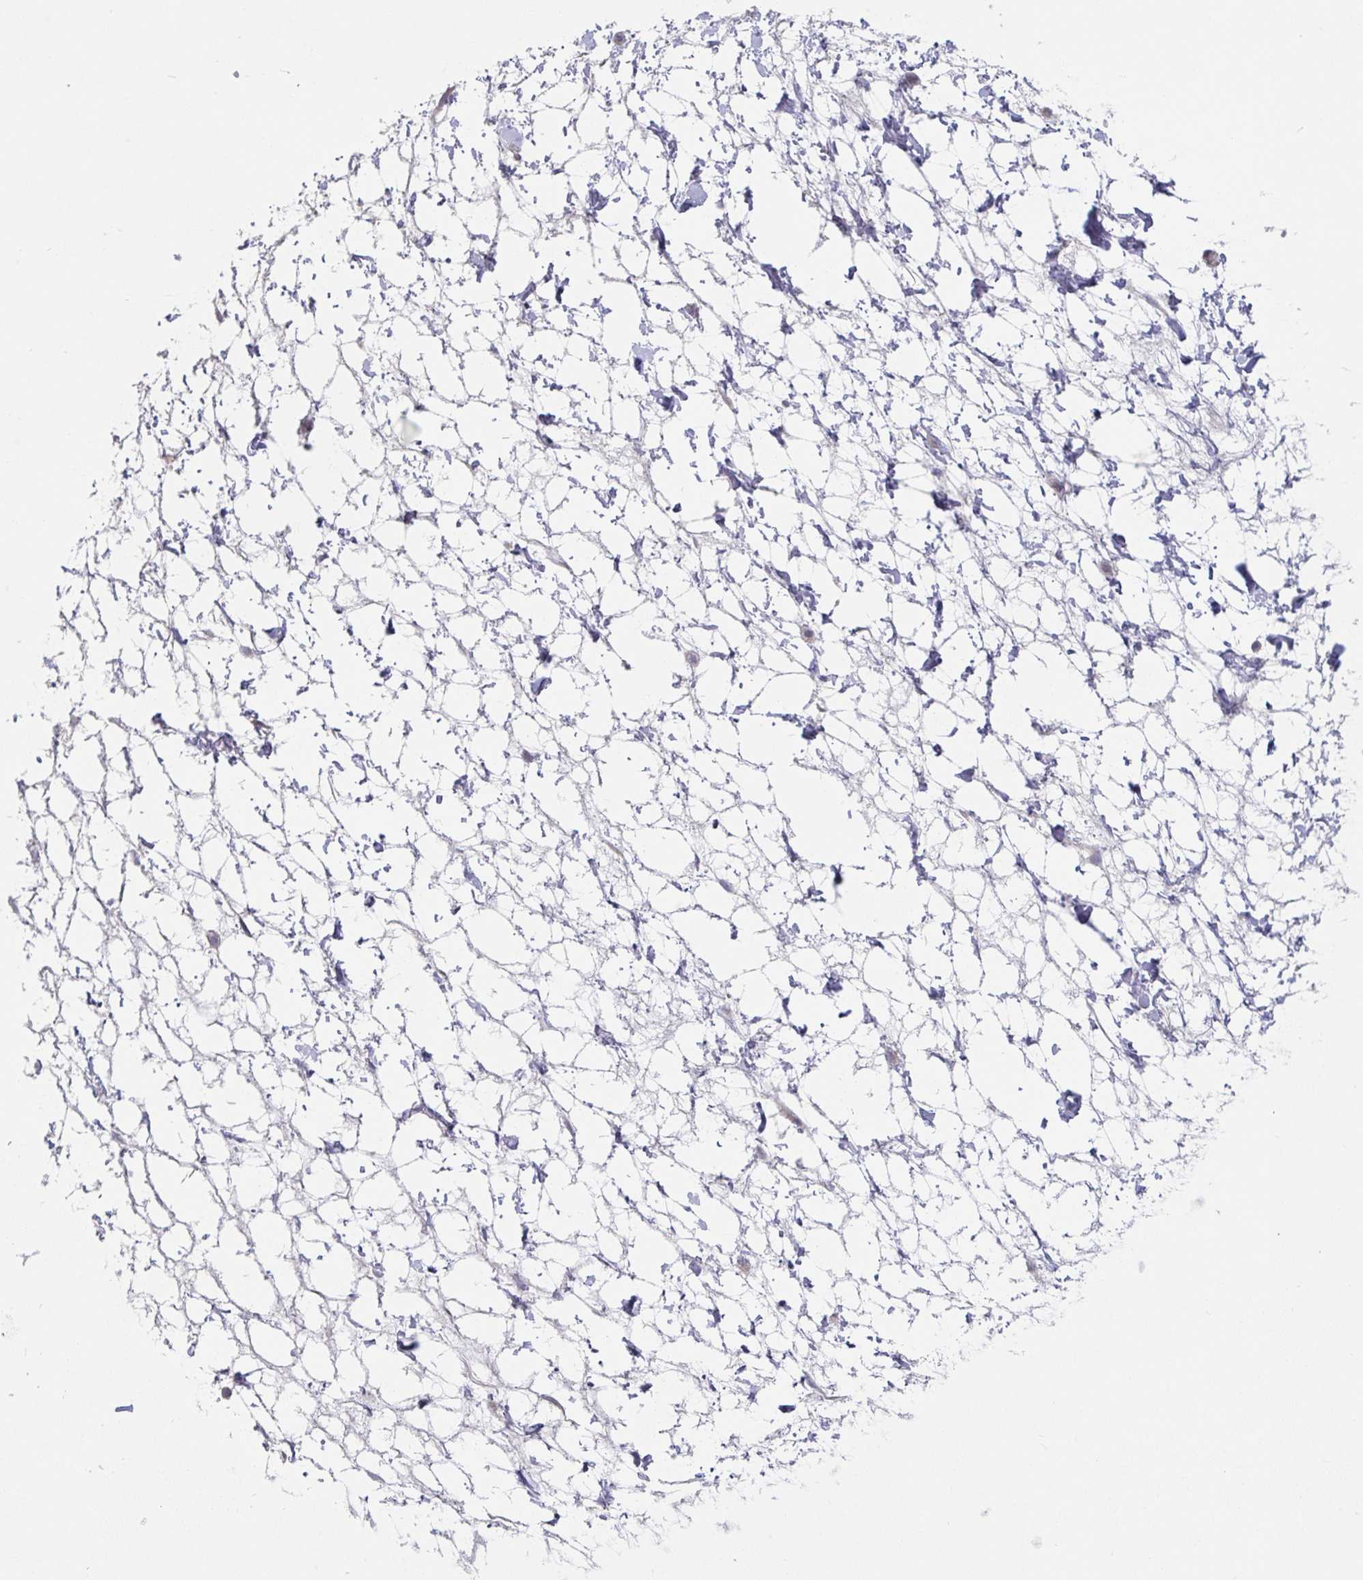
{"staining": {"intensity": "negative", "quantity": "none", "location": "none"}, "tissue": "adipose tissue", "cell_type": "Adipocytes", "image_type": "normal", "snomed": [{"axis": "morphology", "description": "Normal tissue, NOS"}, {"axis": "topography", "description": "Lymph node"}, {"axis": "topography", "description": "Cartilage tissue"}, {"axis": "topography", "description": "Nasopharynx"}], "caption": "Adipose tissue stained for a protein using IHC demonstrates no staining adipocytes.", "gene": "CIT", "patient": {"sex": "male", "age": 63}}